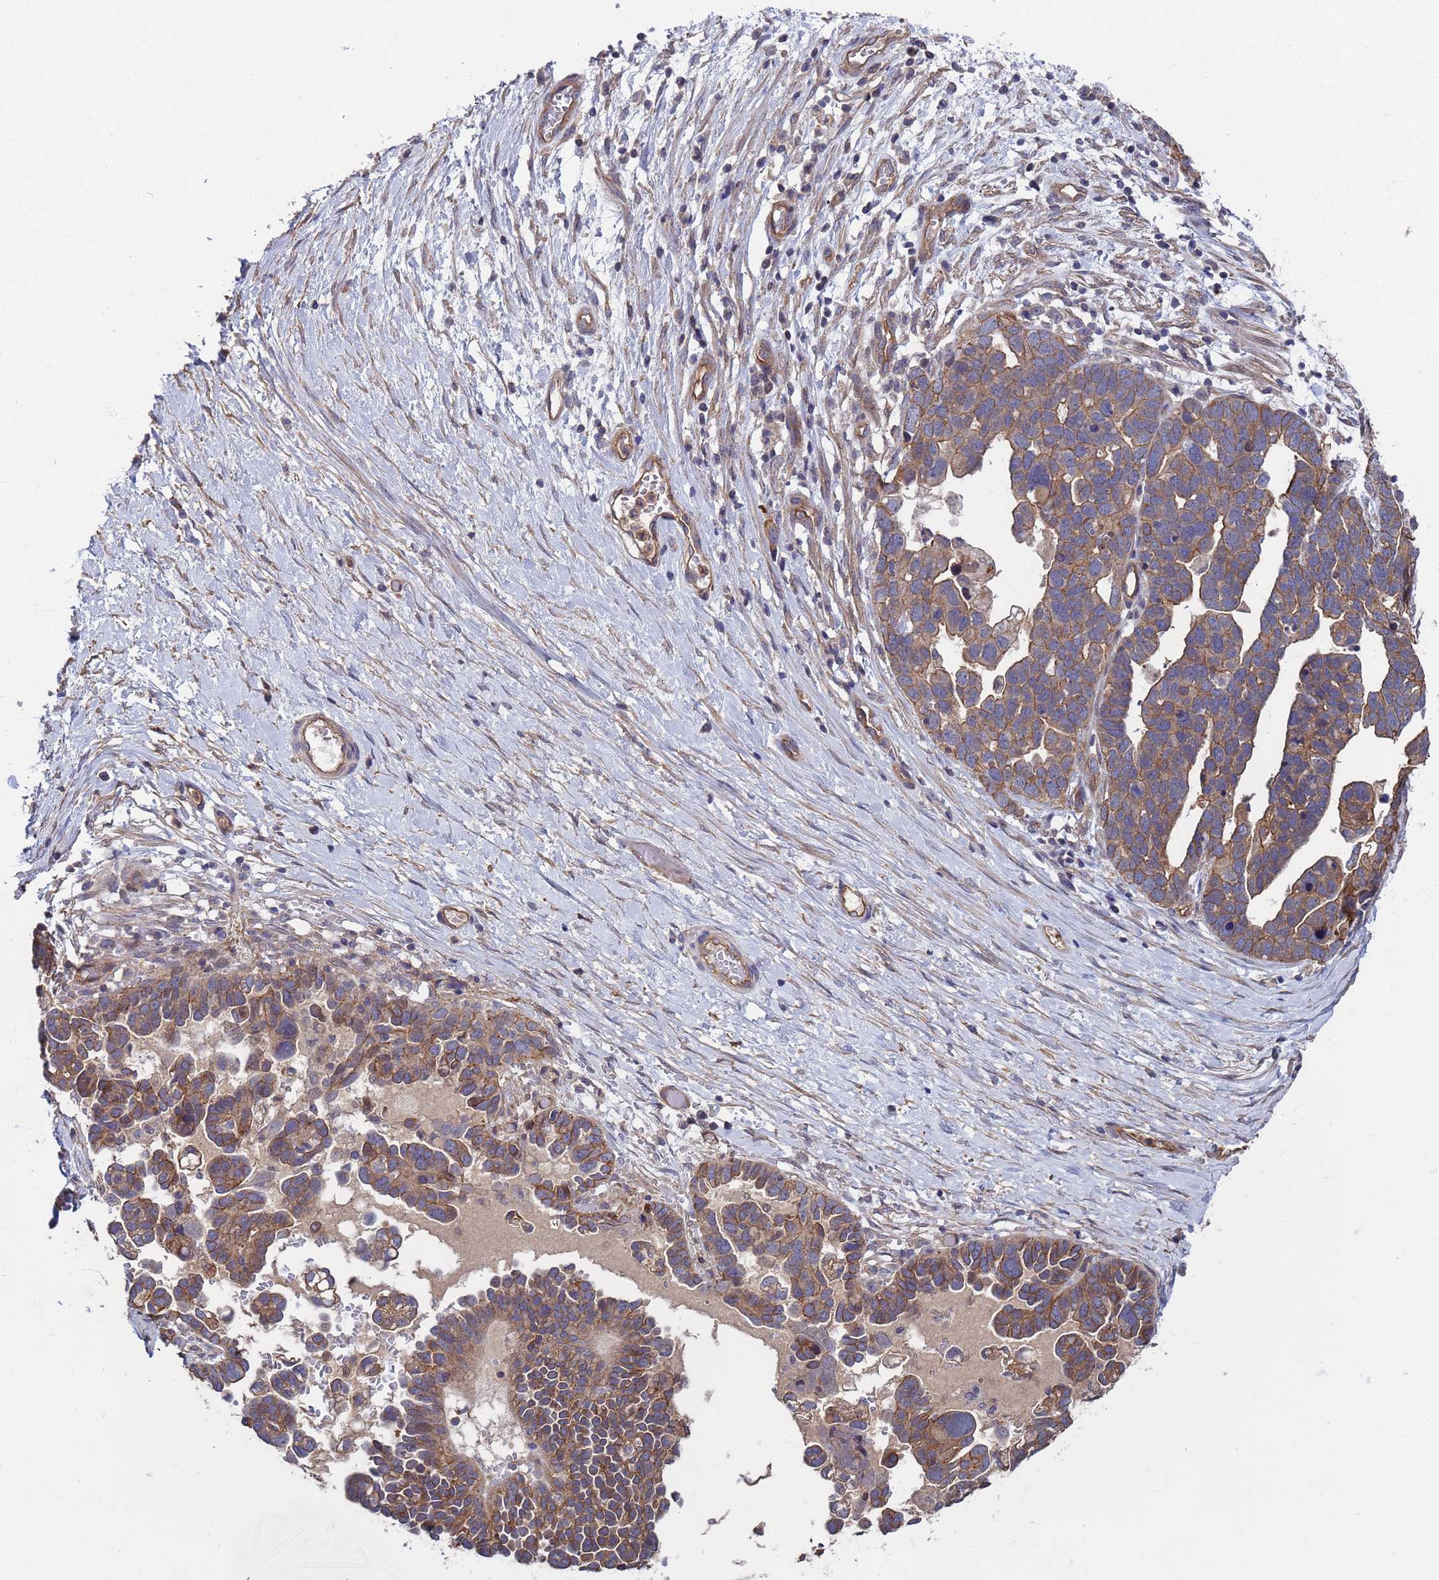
{"staining": {"intensity": "moderate", "quantity": "25%-75%", "location": "cytoplasmic/membranous"}, "tissue": "ovarian cancer", "cell_type": "Tumor cells", "image_type": "cancer", "snomed": [{"axis": "morphology", "description": "Cystadenocarcinoma, serous, NOS"}, {"axis": "topography", "description": "Ovary"}], "caption": "Ovarian serous cystadenocarcinoma tissue reveals moderate cytoplasmic/membranous positivity in approximately 25%-75% of tumor cells, visualized by immunohistochemistry.", "gene": "NDUFAF6", "patient": {"sex": "female", "age": 54}}